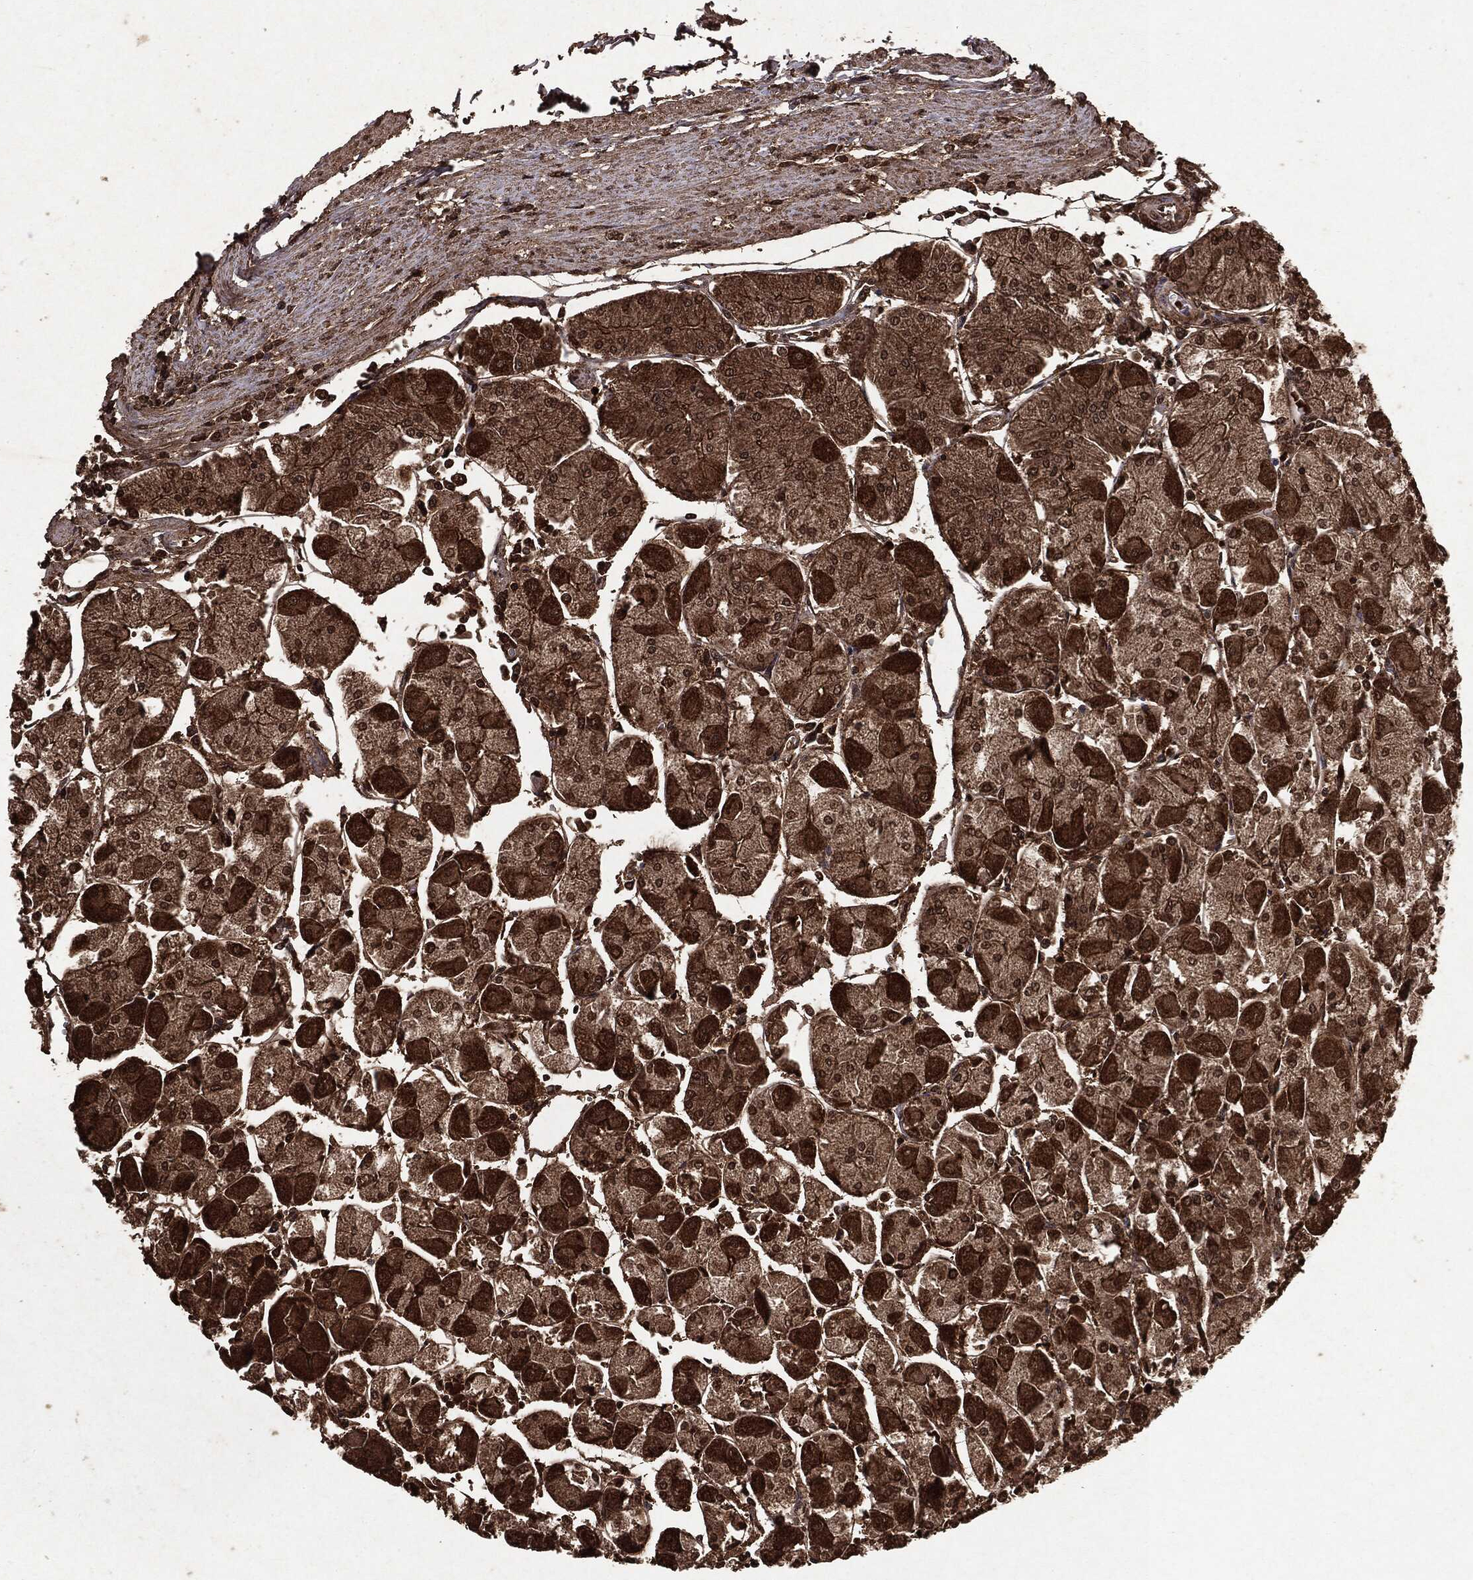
{"staining": {"intensity": "moderate", "quantity": ">75%", "location": "cytoplasmic/membranous,nuclear"}, "tissue": "stomach", "cell_type": "Glandular cells", "image_type": "normal", "snomed": [{"axis": "morphology", "description": "Normal tissue, NOS"}, {"axis": "topography", "description": "Stomach"}], "caption": "Immunohistochemical staining of unremarkable stomach shows medium levels of moderate cytoplasmic/membranous,nuclear positivity in about >75% of glandular cells. Nuclei are stained in blue.", "gene": "PEBP1", "patient": {"sex": "male", "age": 70}}